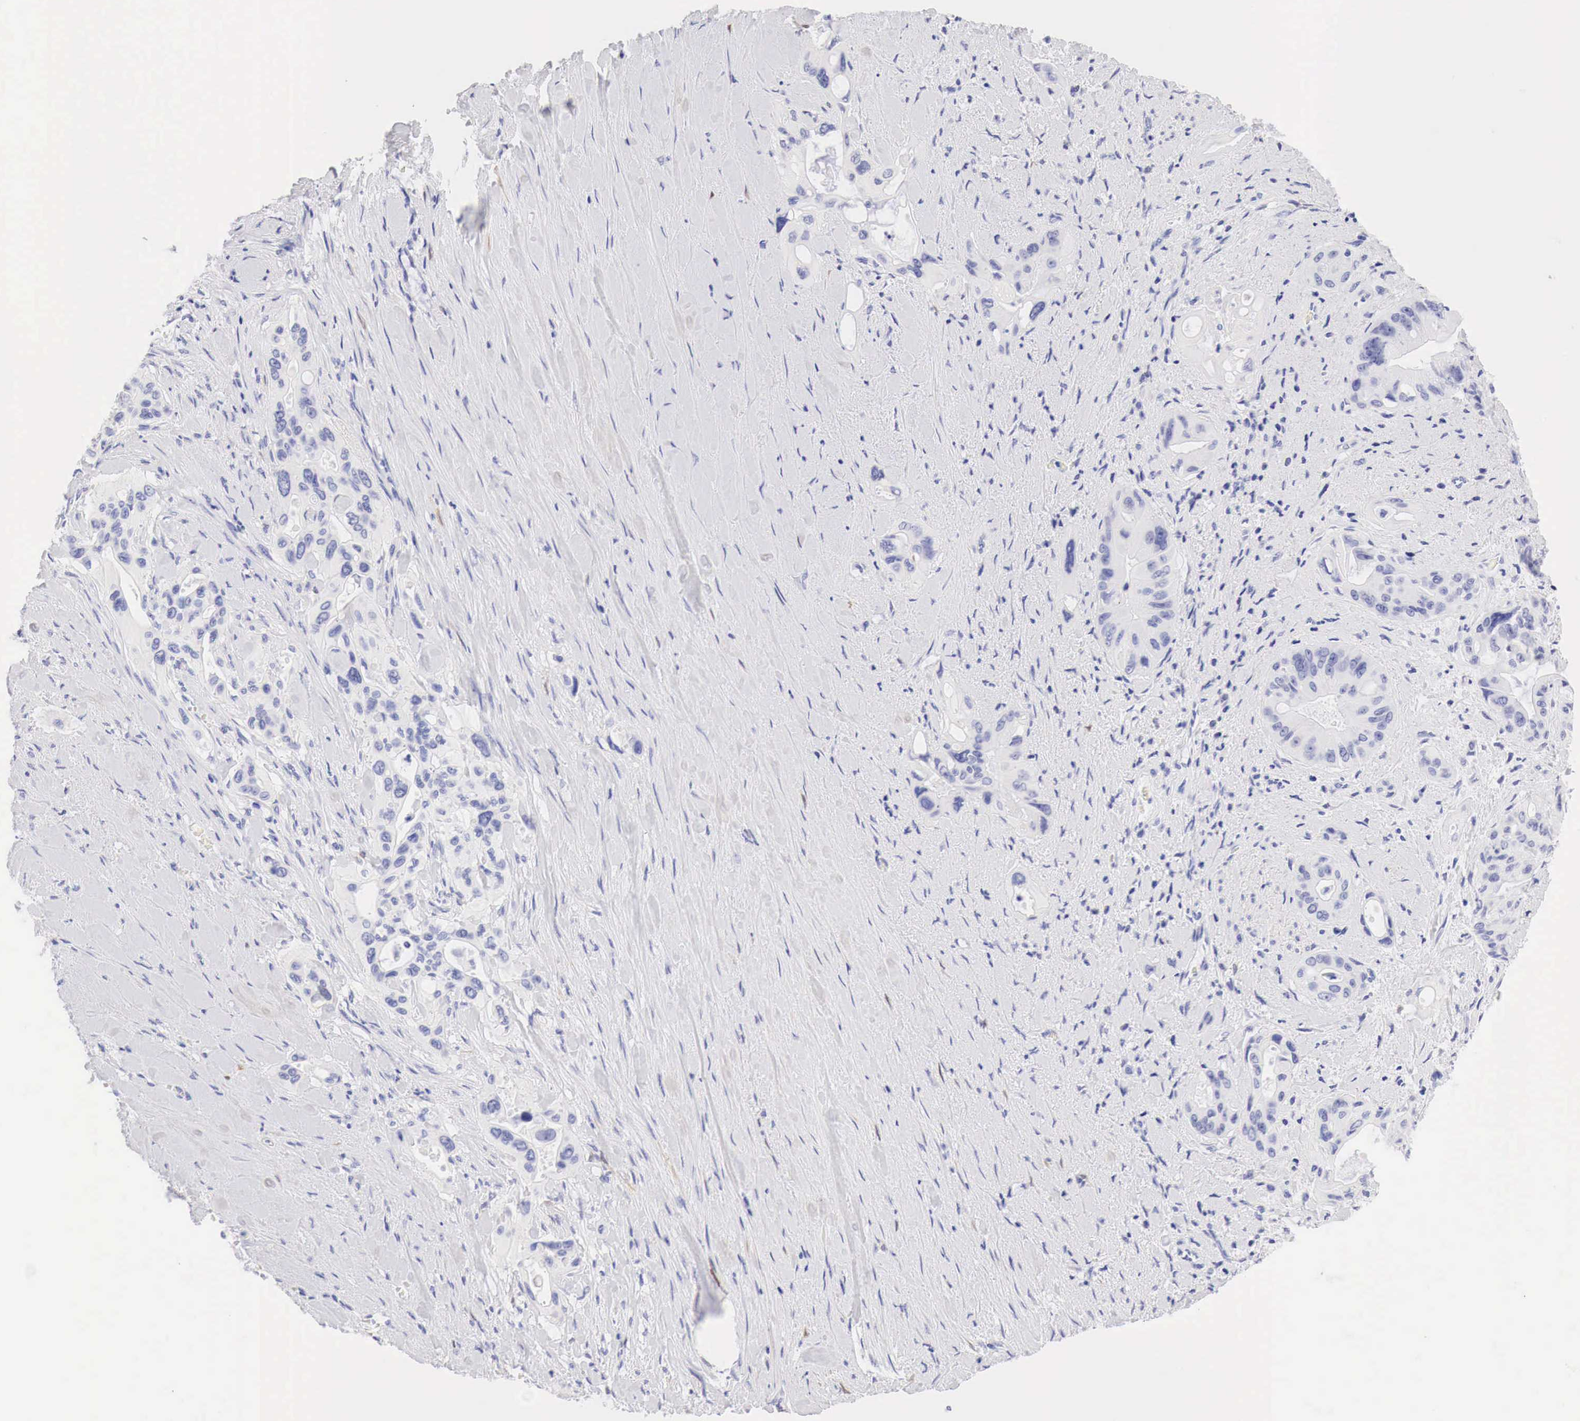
{"staining": {"intensity": "negative", "quantity": "none", "location": "none"}, "tissue": "pancreatic cancer", "cell_type": "Tumor cells", "image_type": "cancer", "snomed": [{"axis": "morphology", "description": "Adenocarcinoma, NOS"}, {"axis": "topography", "description": "Pancreas"}], "caption": "Protein analysis of adenocarcinoma (pancreatic) shows no significant positivity in tumor cells. (DAB (3,3'-diaminobenzidine) immunohistochemistry, high magnification).", "gene": "CDKN2A", "patient": {"sex": "male", "age": 77}}